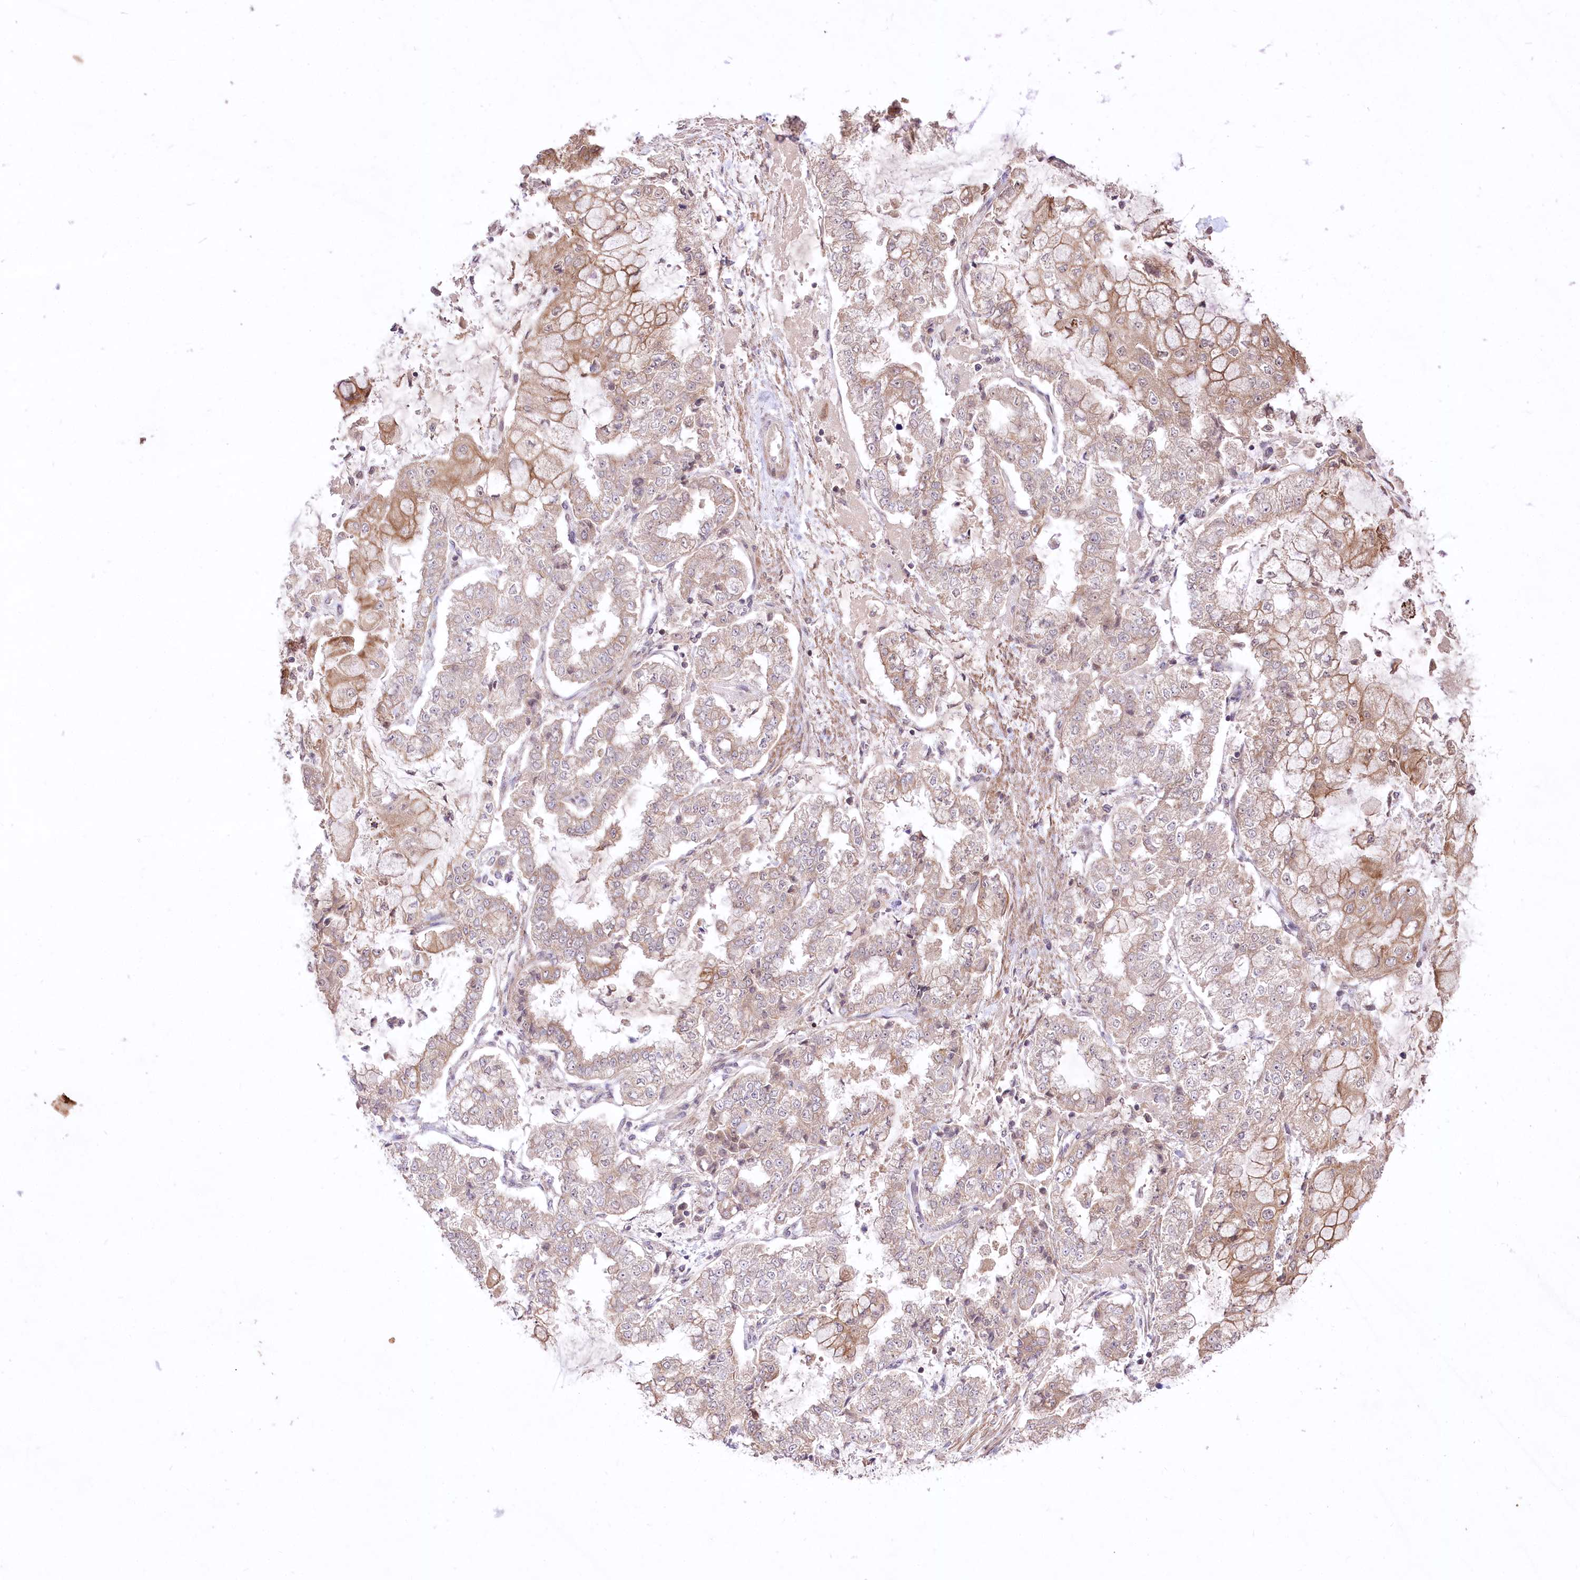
{"staining": {"intensity": "weak", "quantity": "25%-75%", "location": "cytoplasmic/membranous"}, "tissue": "stomach cancer", "cell_type": "Tumor cells", "image_type": "cancer", "snomed": [{"axis": "morphology", "description": "Adenocarcinoma, NOS"}, {"axis": "topography", "description": "Stomach"}], "caption": "Immunohistochemistry (IHC) (DAB (3,3'-diaminobenzidine)) staining of adenocarcinoma (stomach) displays weak cytoplasmic/membranous protein staining in approximately 25%-75% of tumor cells. The protein is stained brown, and the nuclei are stained in blue (DAB IHC with brightfield microscopy, high magnification).", "gene": "HELT", "patient": {"sex": "male", "age": 76}}